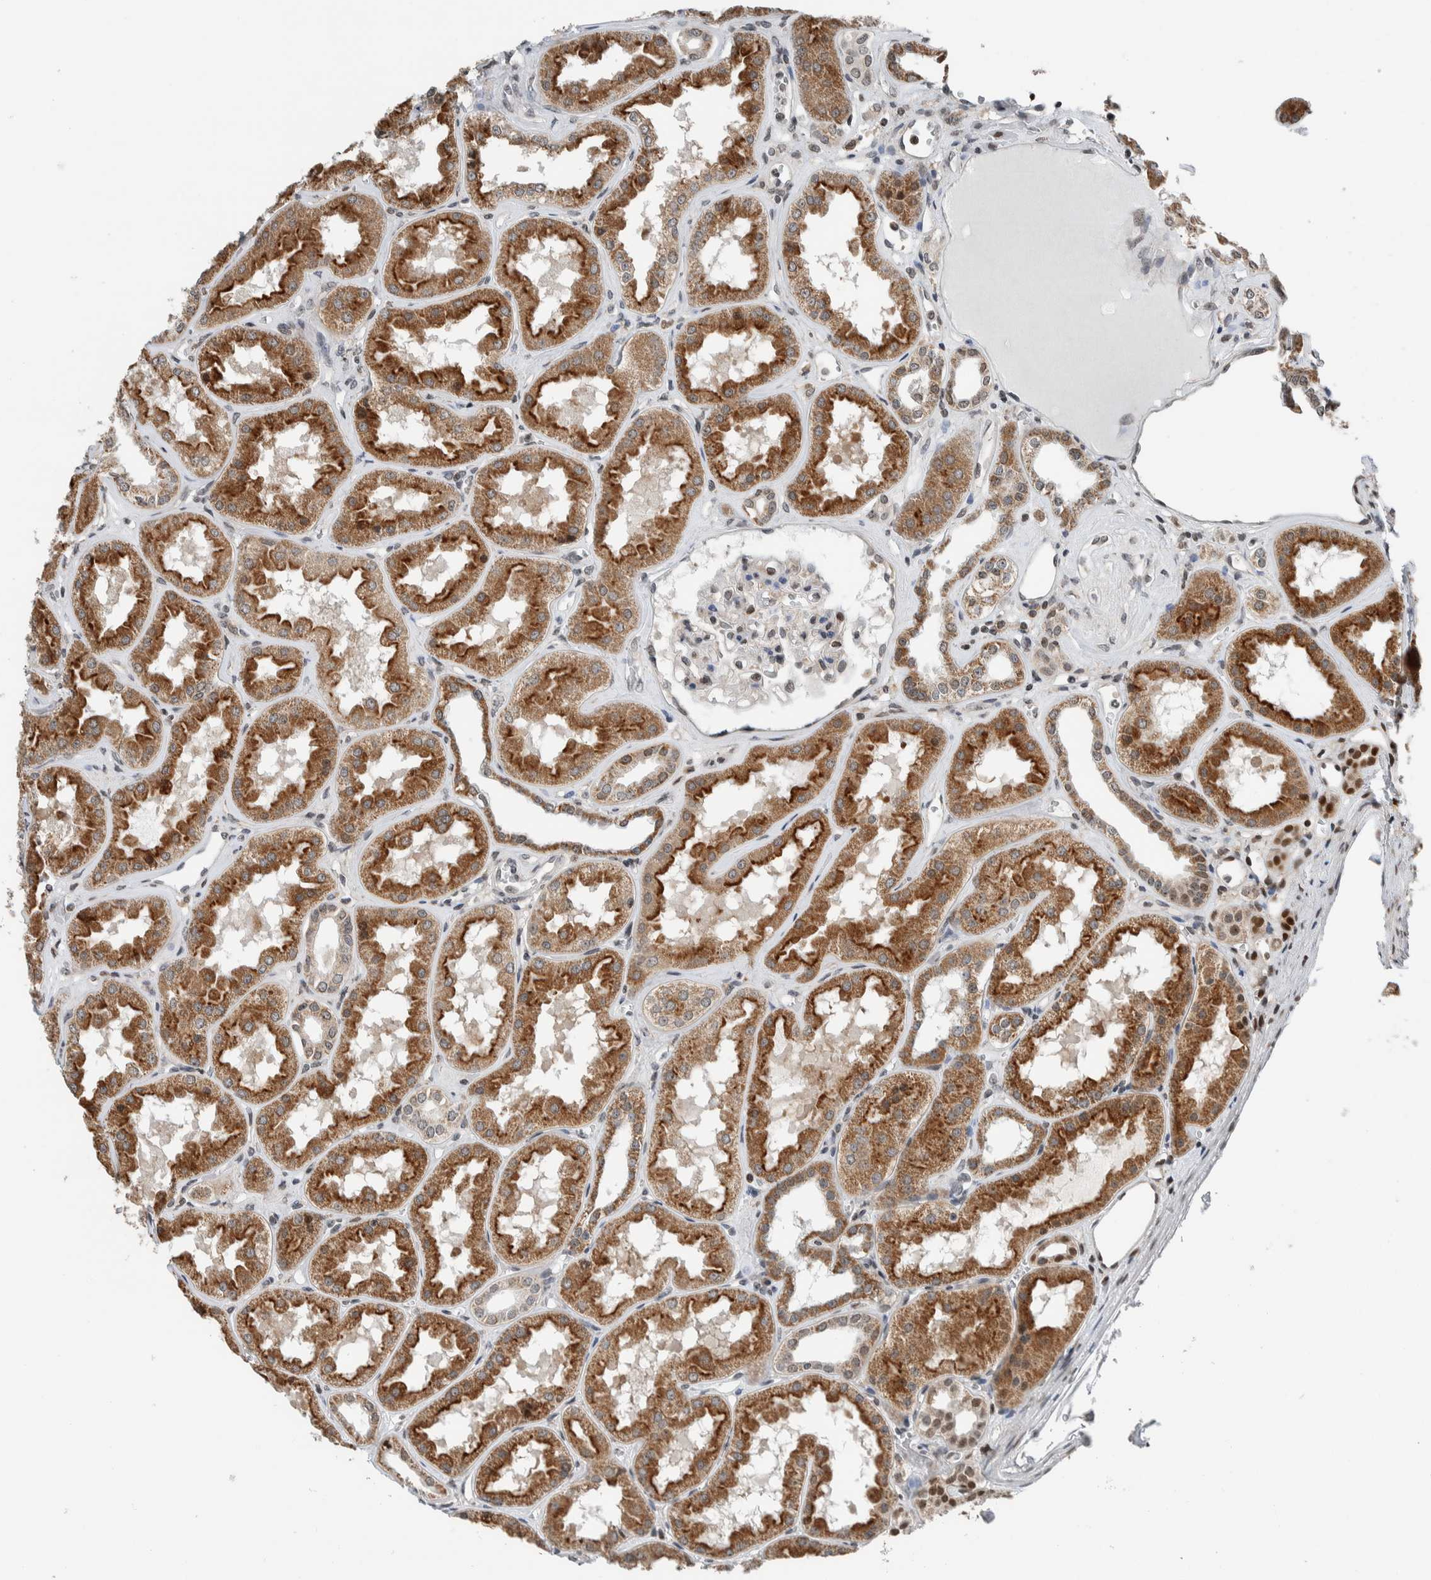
{"staining": {"intensity": "moderate", "quantity": "25%-75%", "location": "nuclear"}, "tissue": "kidney", "cell_type": "Cells in glomeruli", "image_type": "normal", "snomed": [{"axis": "morphology", "description": "Normal tissue, NOS"}, {"axis": "topography", "description": "Kidney"}], "caption": "Cells in glomeruli demonstrate medium levels of moderate nuclear expression in about 25%-75% of cells in normal kidney. The staining is performed using DAB (3,3'-diaminobenzidine) brown chromogen to label protein expression. The nuclei are counter-stained blue using hematoxylin.", "gene": "NPLOC4", "patient": {"sex": "female", "age": 56}}